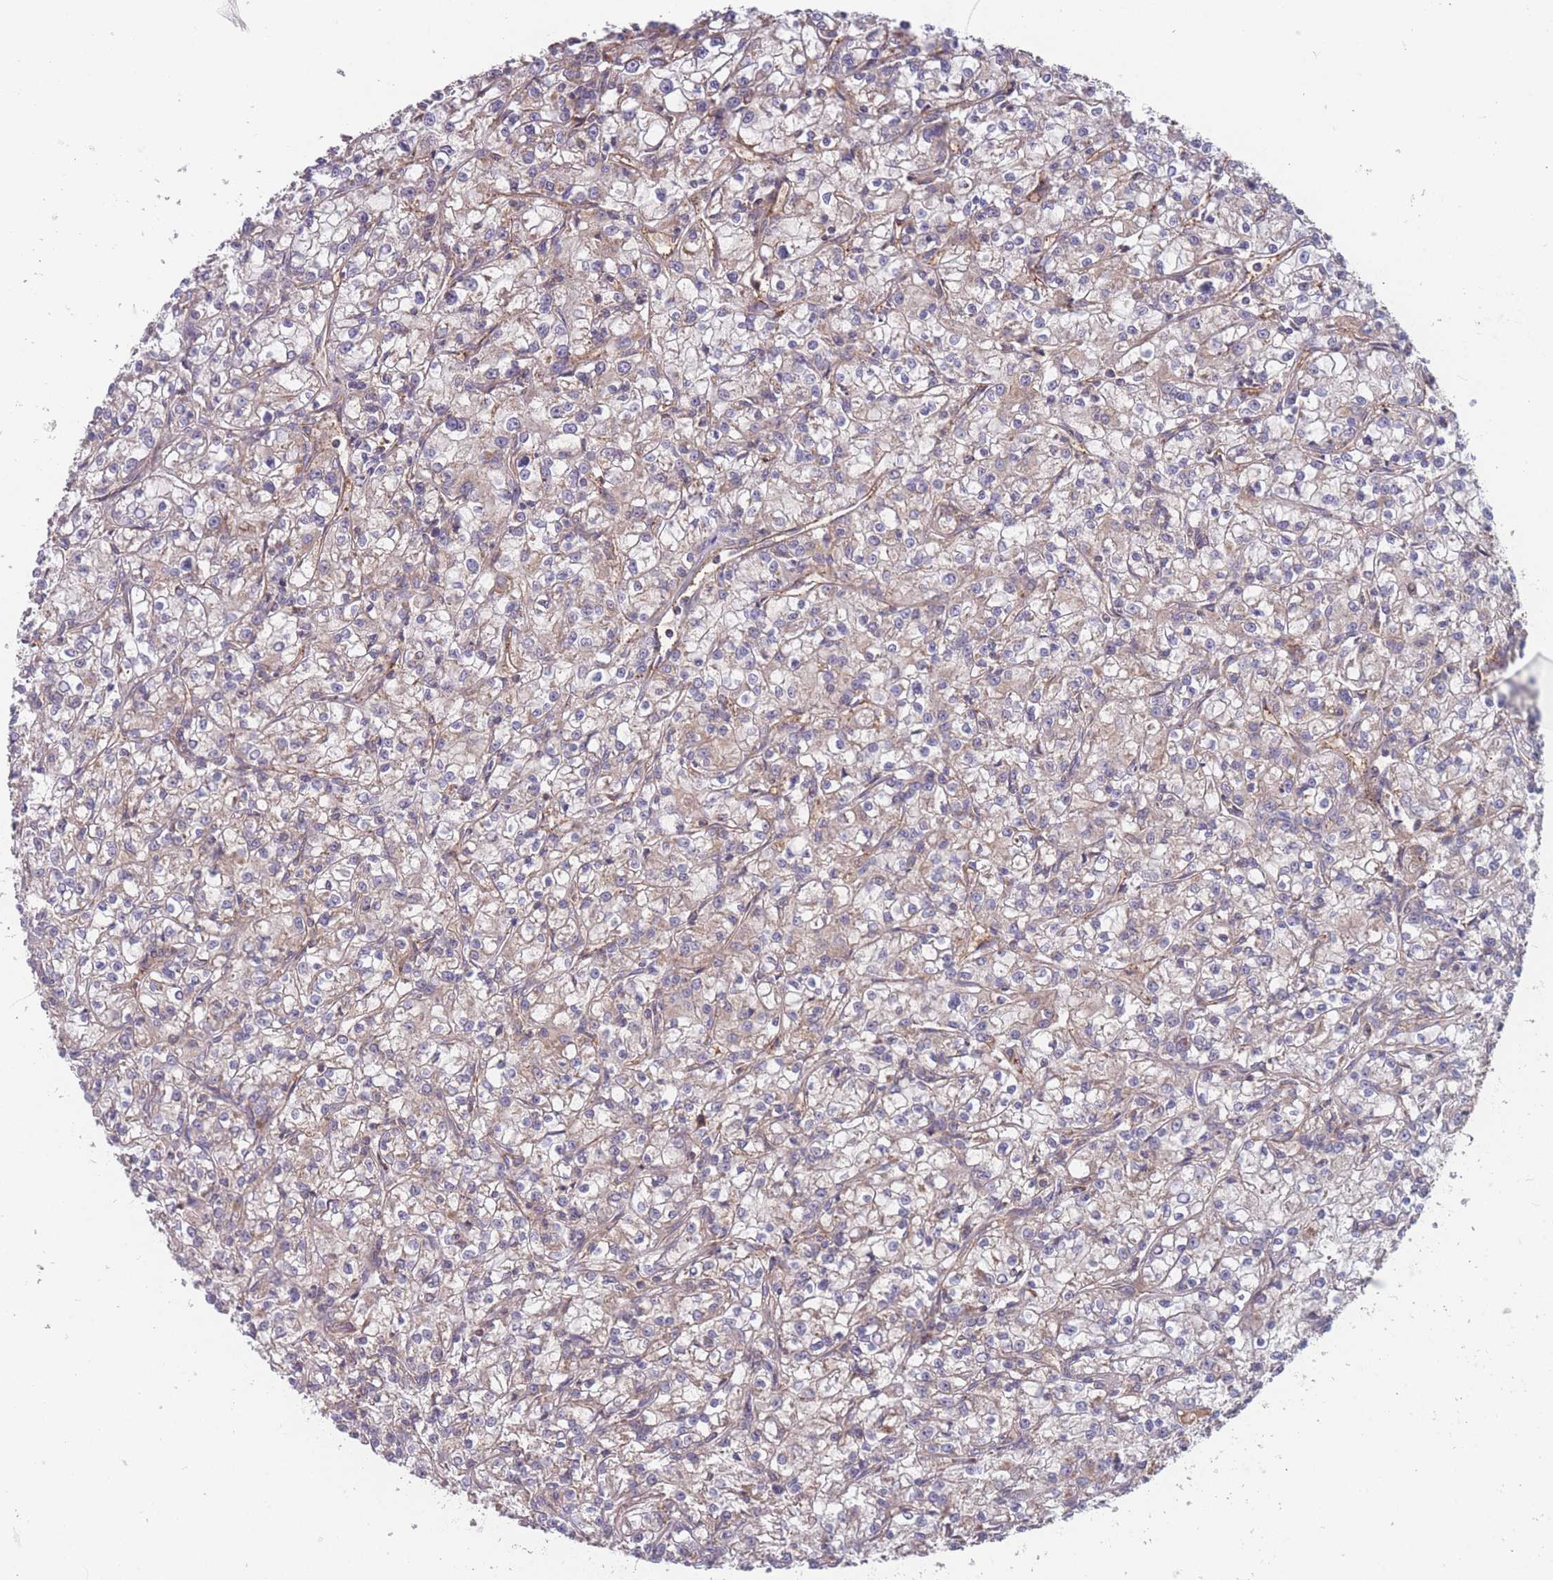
{"staining": {"intensity": "weak", "quantity": ">75%", "location": "cytoplasmic/membranous"}, "tissue": "renal cancer", "cell_type": "Tumor cells", "image_type": "cancer", "snomed": [{"axis": "morphology", "description": "Adenocarcinoma, NOS"}, {"axis": "topography", "description": "Kidney"}], "caption": "Protein analysis of adenocarcinoma (renal) tissue demonstrates weak cytoplasmic/membranous staining in about >75% of tumor cells.", "gene": "ATP5MG", "patient": {"sex": "female", "age": 59}}